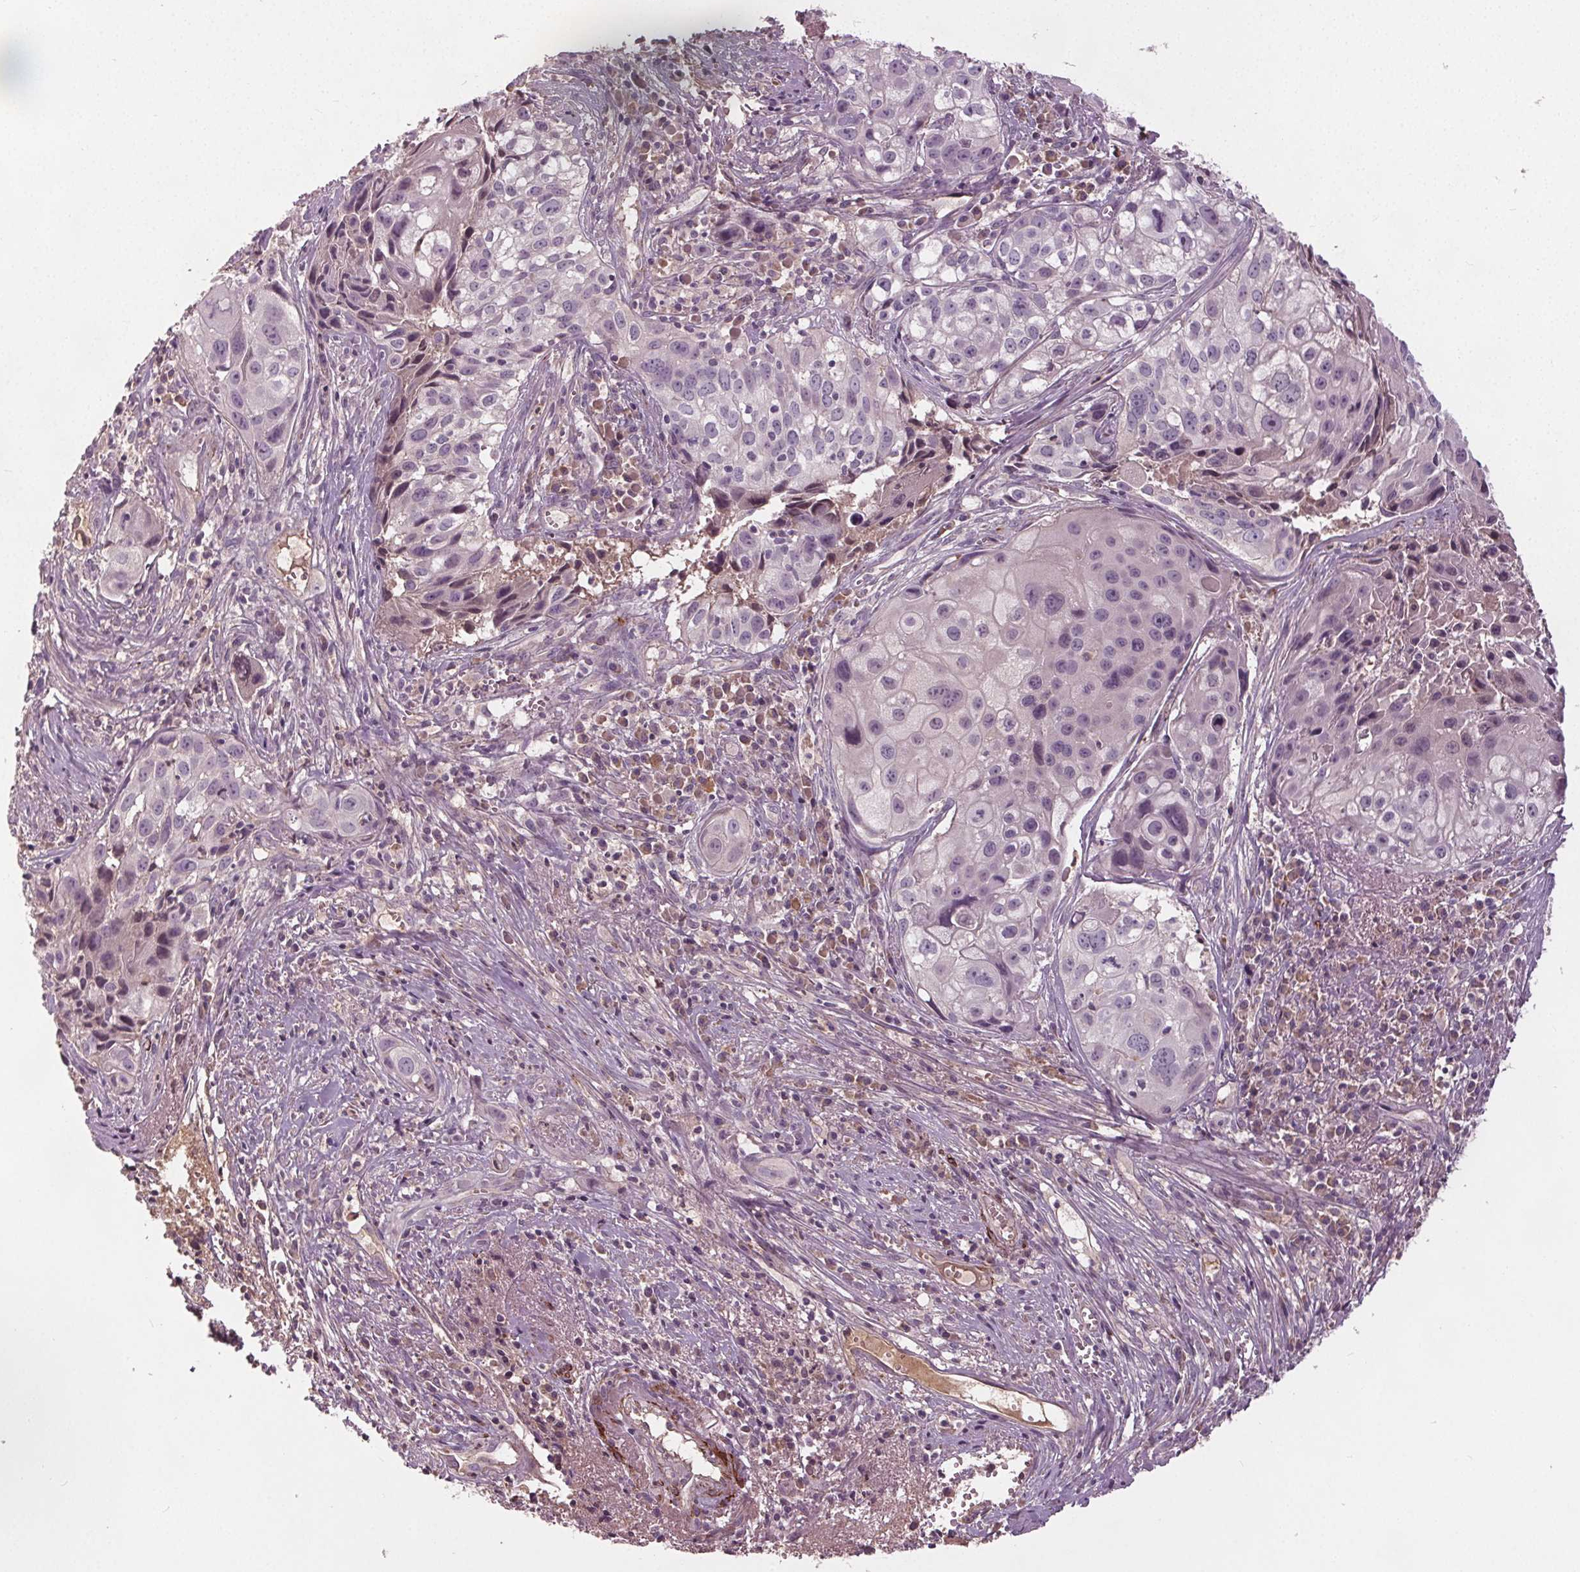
{"staining": {"intensity": "negative", "quantity": "none", "location": "none"}, "tissue": "cervical cancer", "cell_type": "Tumor cells", "image_type": "cancer", "snomed": [{"axis": "morphology", "description": "Squamous cell carcinoma, NOS"}, {"axis": "topography", "description": "Cervix"}], "caption": "Immunohistochemical staining of human squamous cell carcinoma (cervical) demonstrates no significant positivity in tumor cells.", "gene": "PDGFD", "patient": {"sex": "female", "age": 53}}